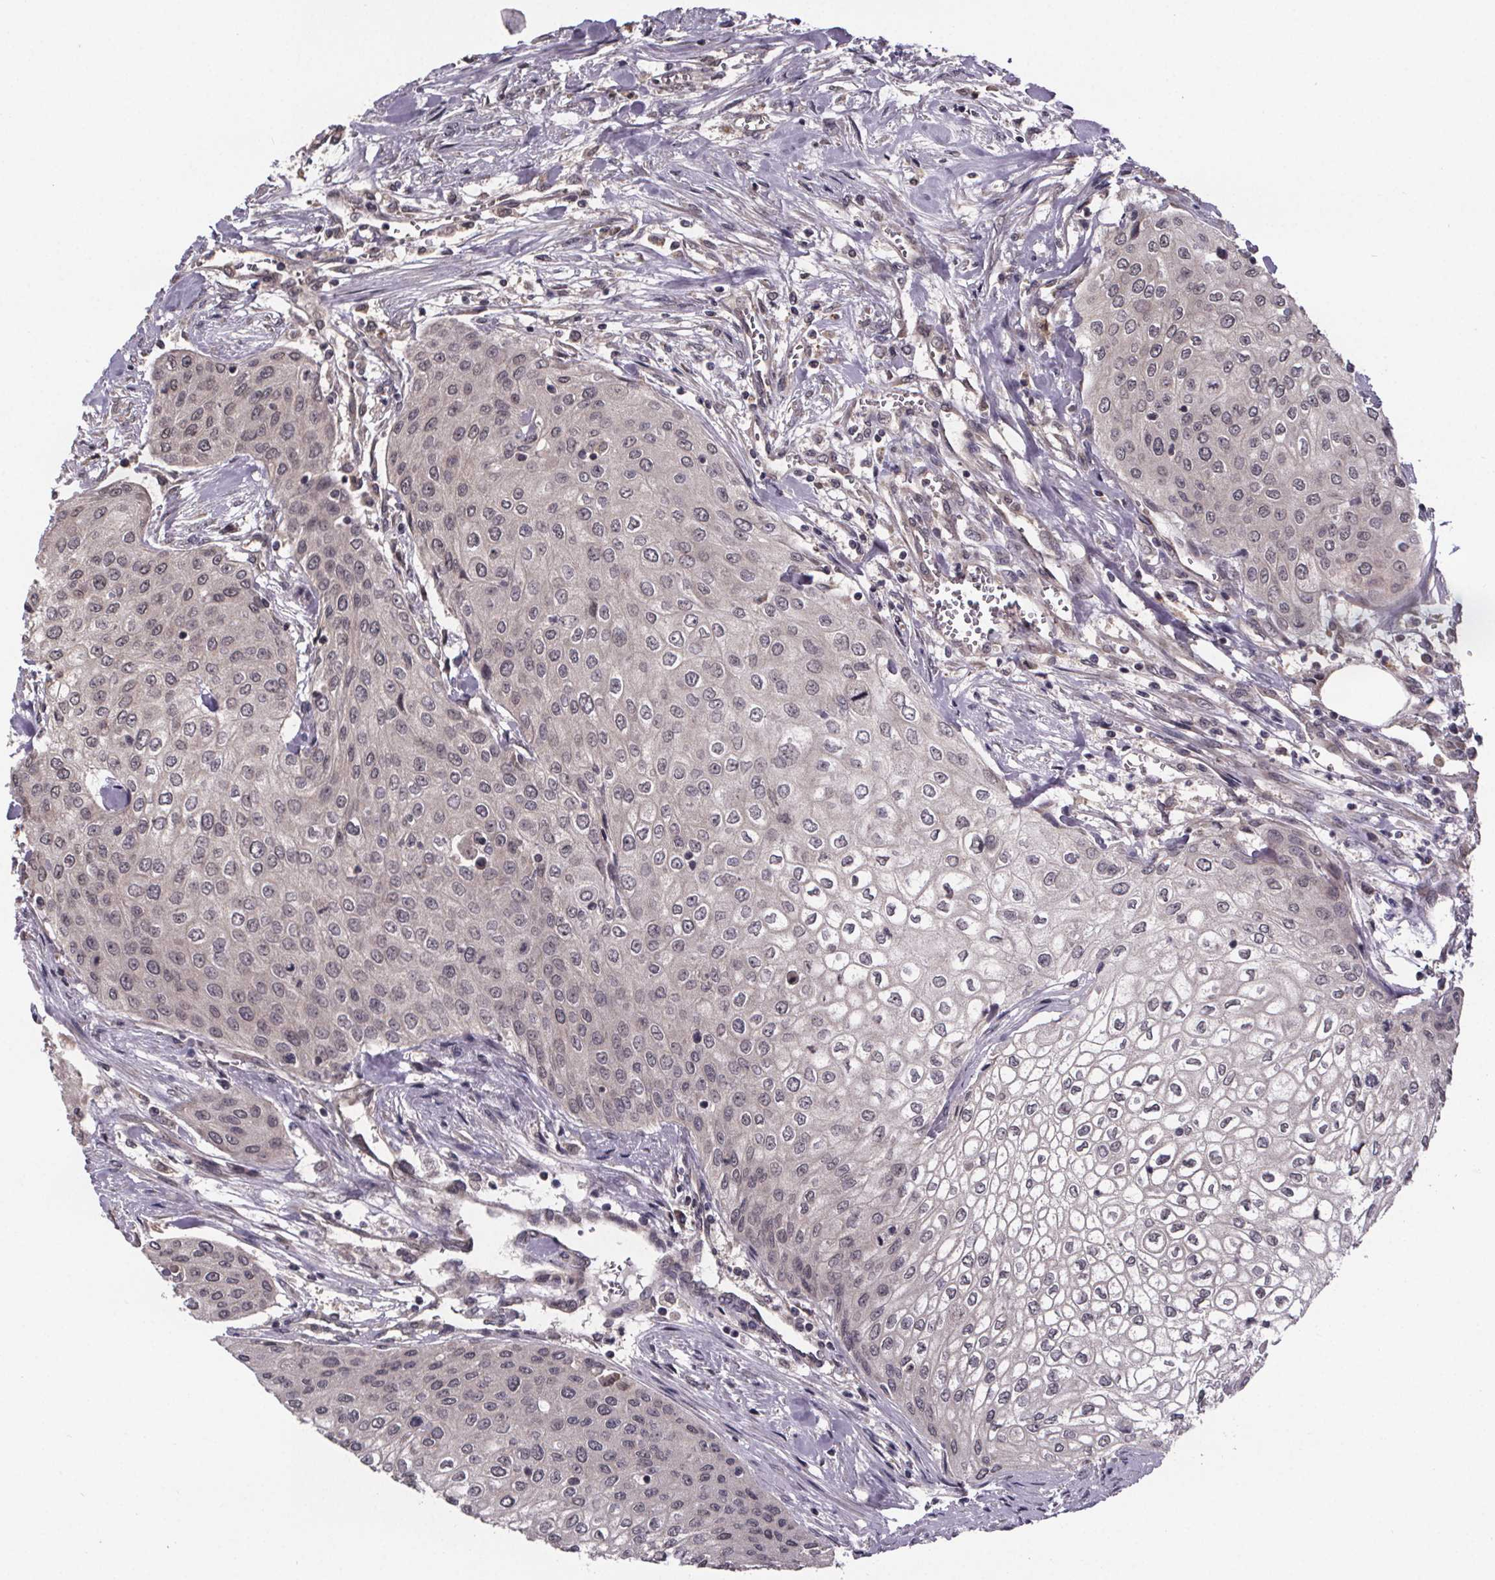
{"staining": {"intensity": "negative", "quantity": "none", "location": "none"}, "tissue": "urothelial cancer", "cell_type": "Tumor cells", "image_type": "cancer", "snomed": [{"axis": "morphology", "description": "Urothelial carcinoma, High grade"}, {"axis": "topography", "description": "Urinary bladder"}], "caption": "Tumor cells are negative for protein expression in human urothelial cancer.", "gene": "SAT1", "patient": {"sex": "male", "age": 62}}